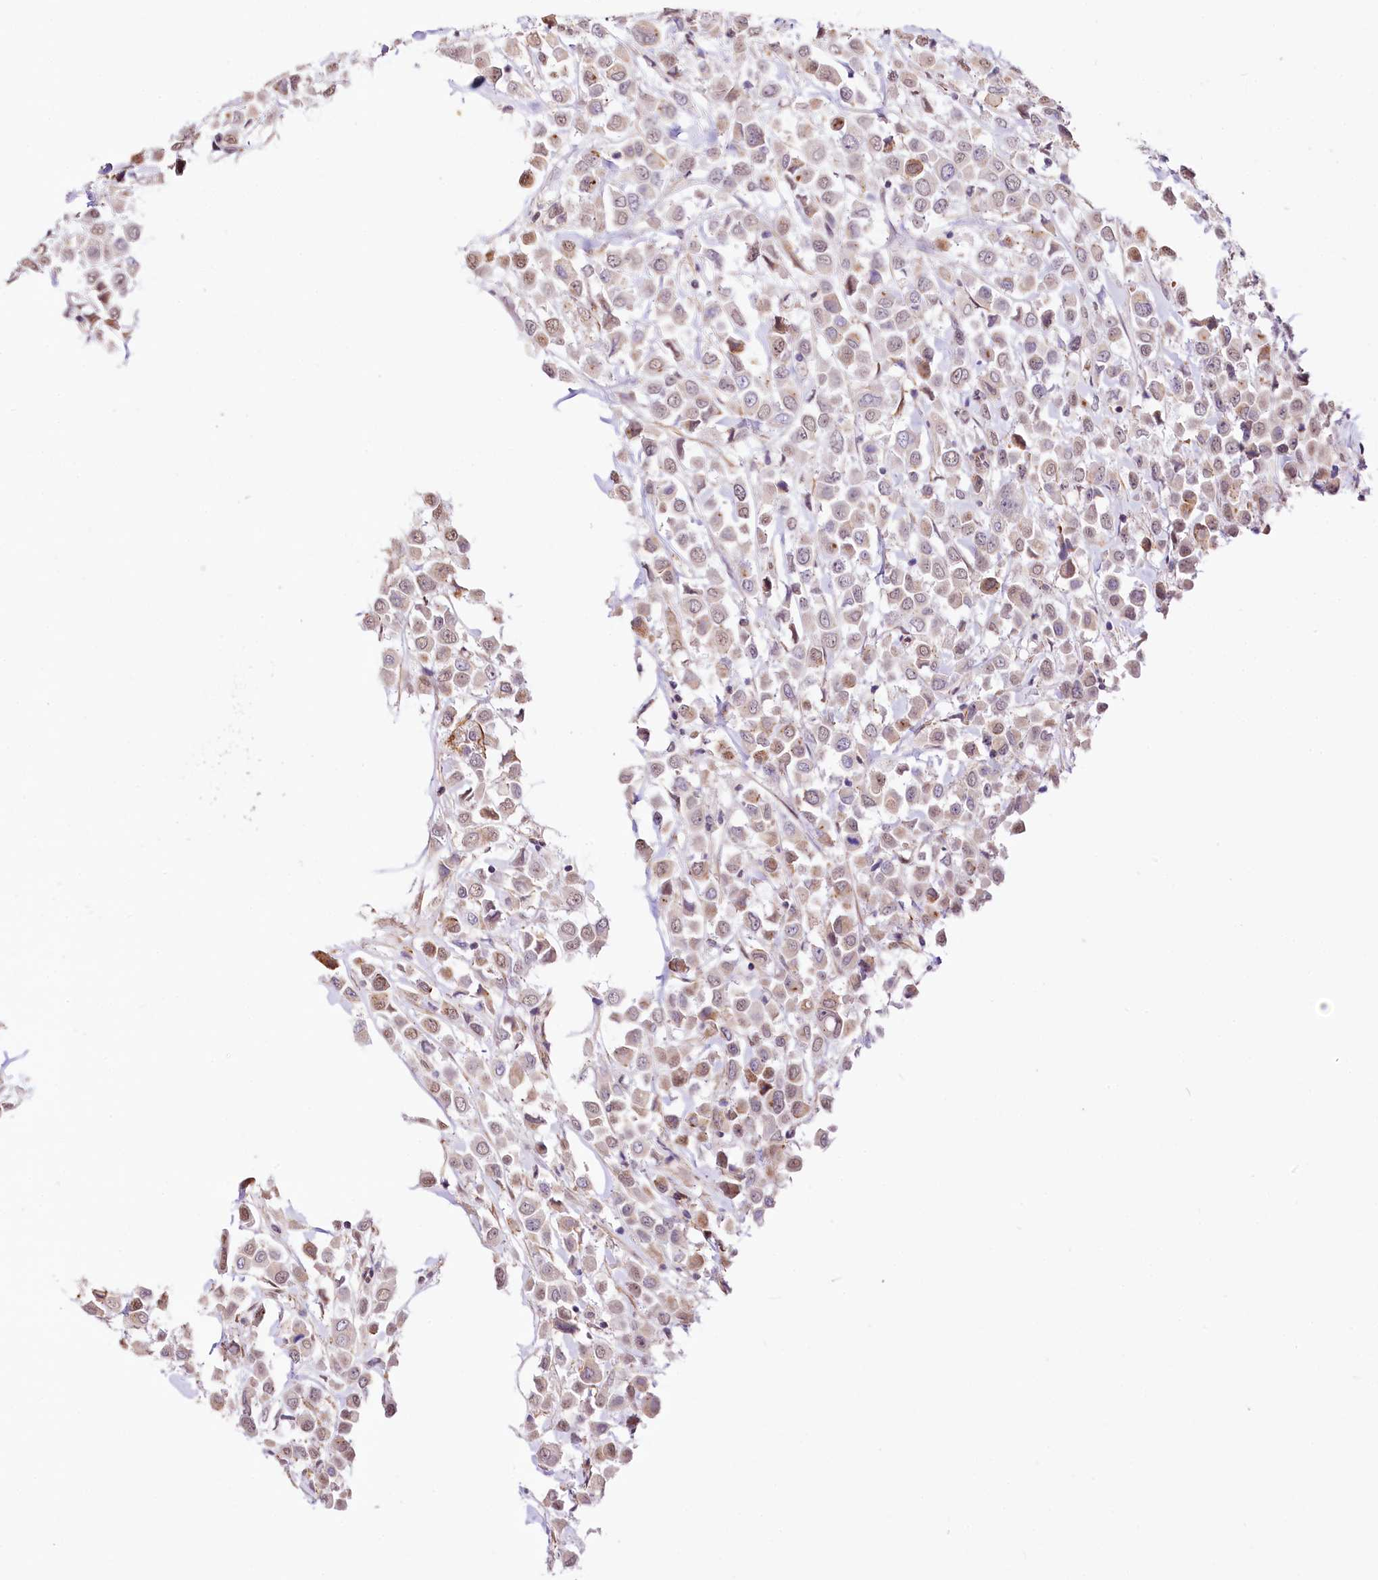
{"staining": {"intensity": "moderate", "quantity": "<25%", "location": "cytoplasmic/membranous"}, "tissue": "breast cancer", "cell_type": "Tumor cells", "image_type": "cancer", "snomed": [{"axis": "morphology", "description": "Duct carcinoma"}, {"axis": "topography", "description": "Breast"}], "caption": "Breast cancer (invasive ductal carcinoma) stained with DAB (3,3'-diaminobenzidine) IHC demonstrates low levels of moderate cytoplasmic/membranous positivity in approximately <25% of tumor cells. The protein is shown in brown color, while the nuclei are stained blue.", "gene": "ST7", "patient": {"sex": "female", "age": 61}}